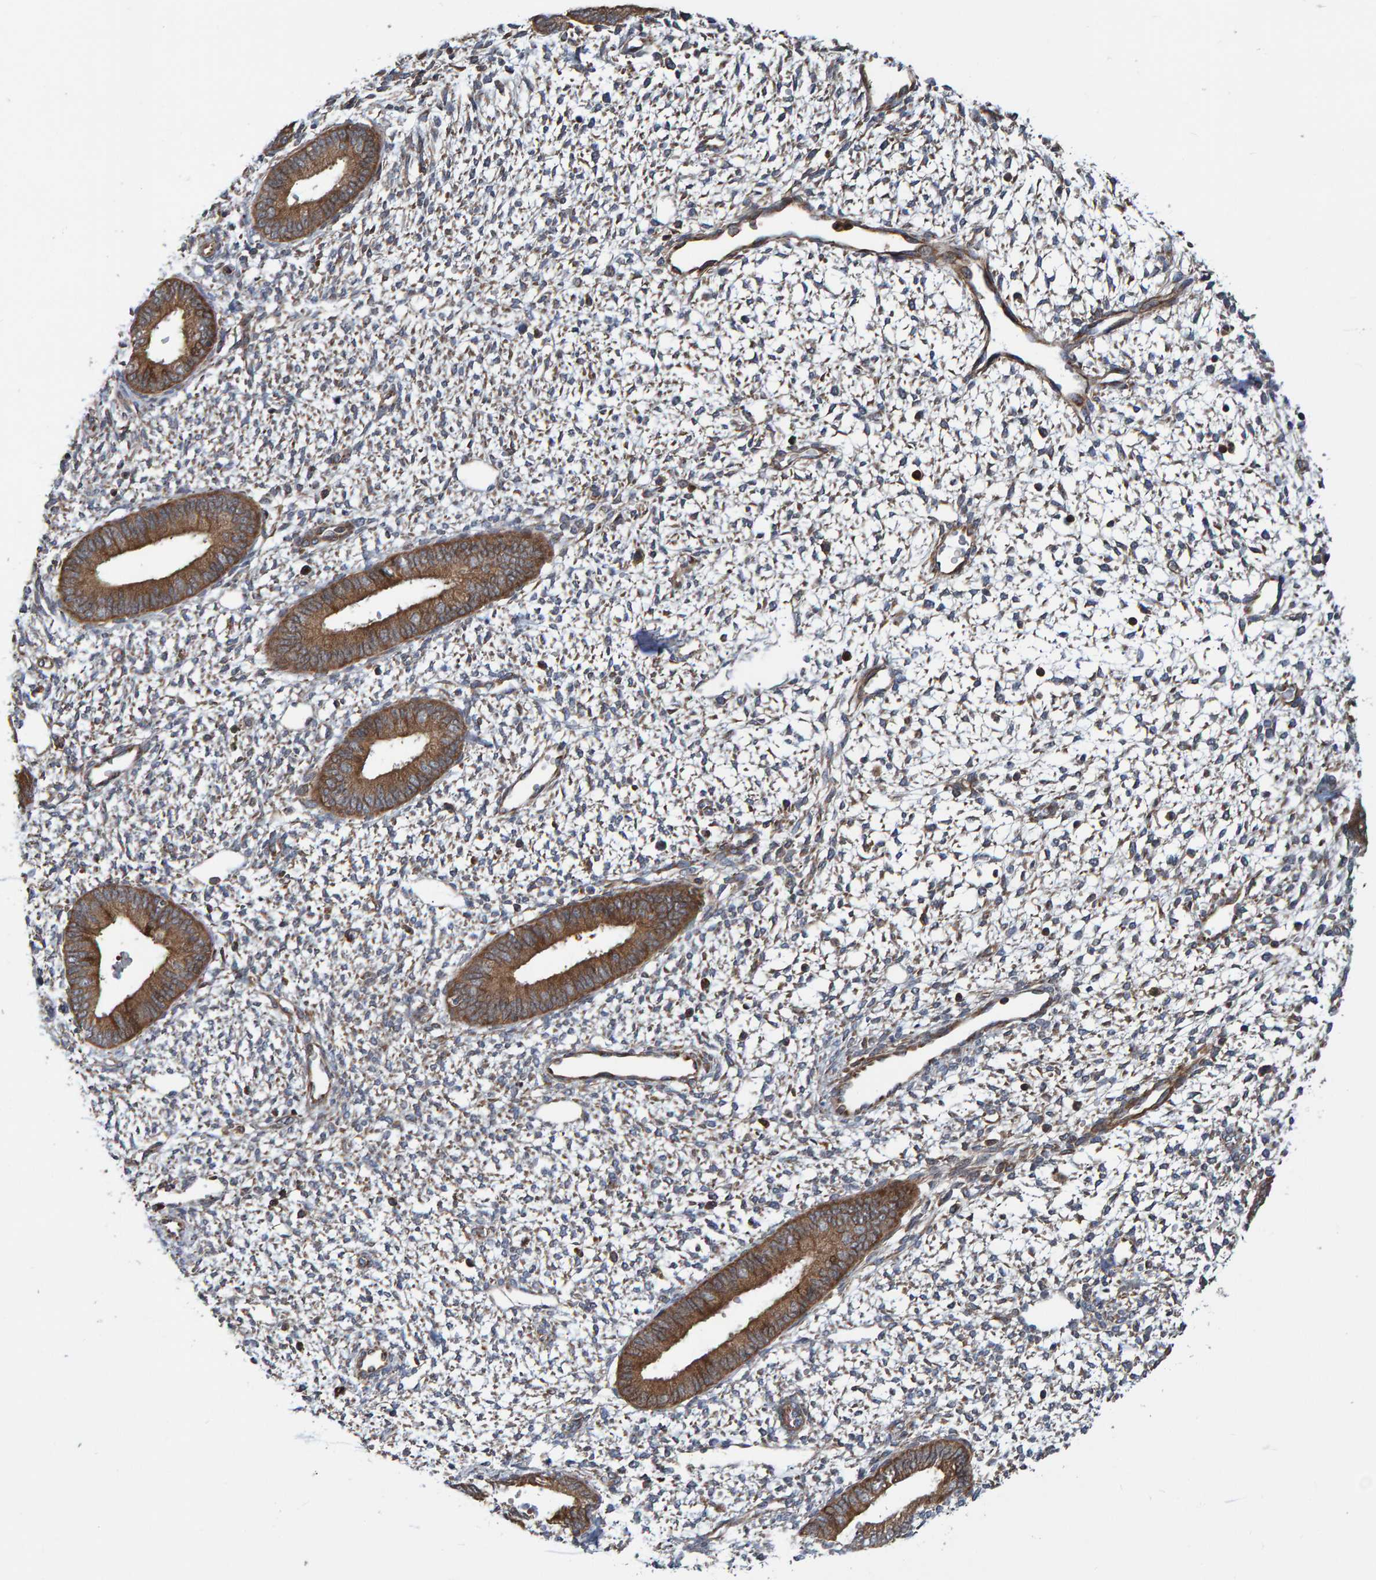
{"staining": {"intensity": "weak", "quantity": "<25%", "location": "cytoplasmic/membranous"}, "tissue": "endometrium", "cell_type": "Cells in endometrial stroma", "image_type": "normal", "snomed": [{"axis": "morphology", "description": "Normal tissue, NOS"}, {"axis": "topography", "description": "Endometrium"}], "caption": "Photomicrograph shows no protein staining in cells in endometrial stroma of unremarkable endometrium.", "gene": "KIAA0753", "patient": {"sex": "female", "age": 46}}